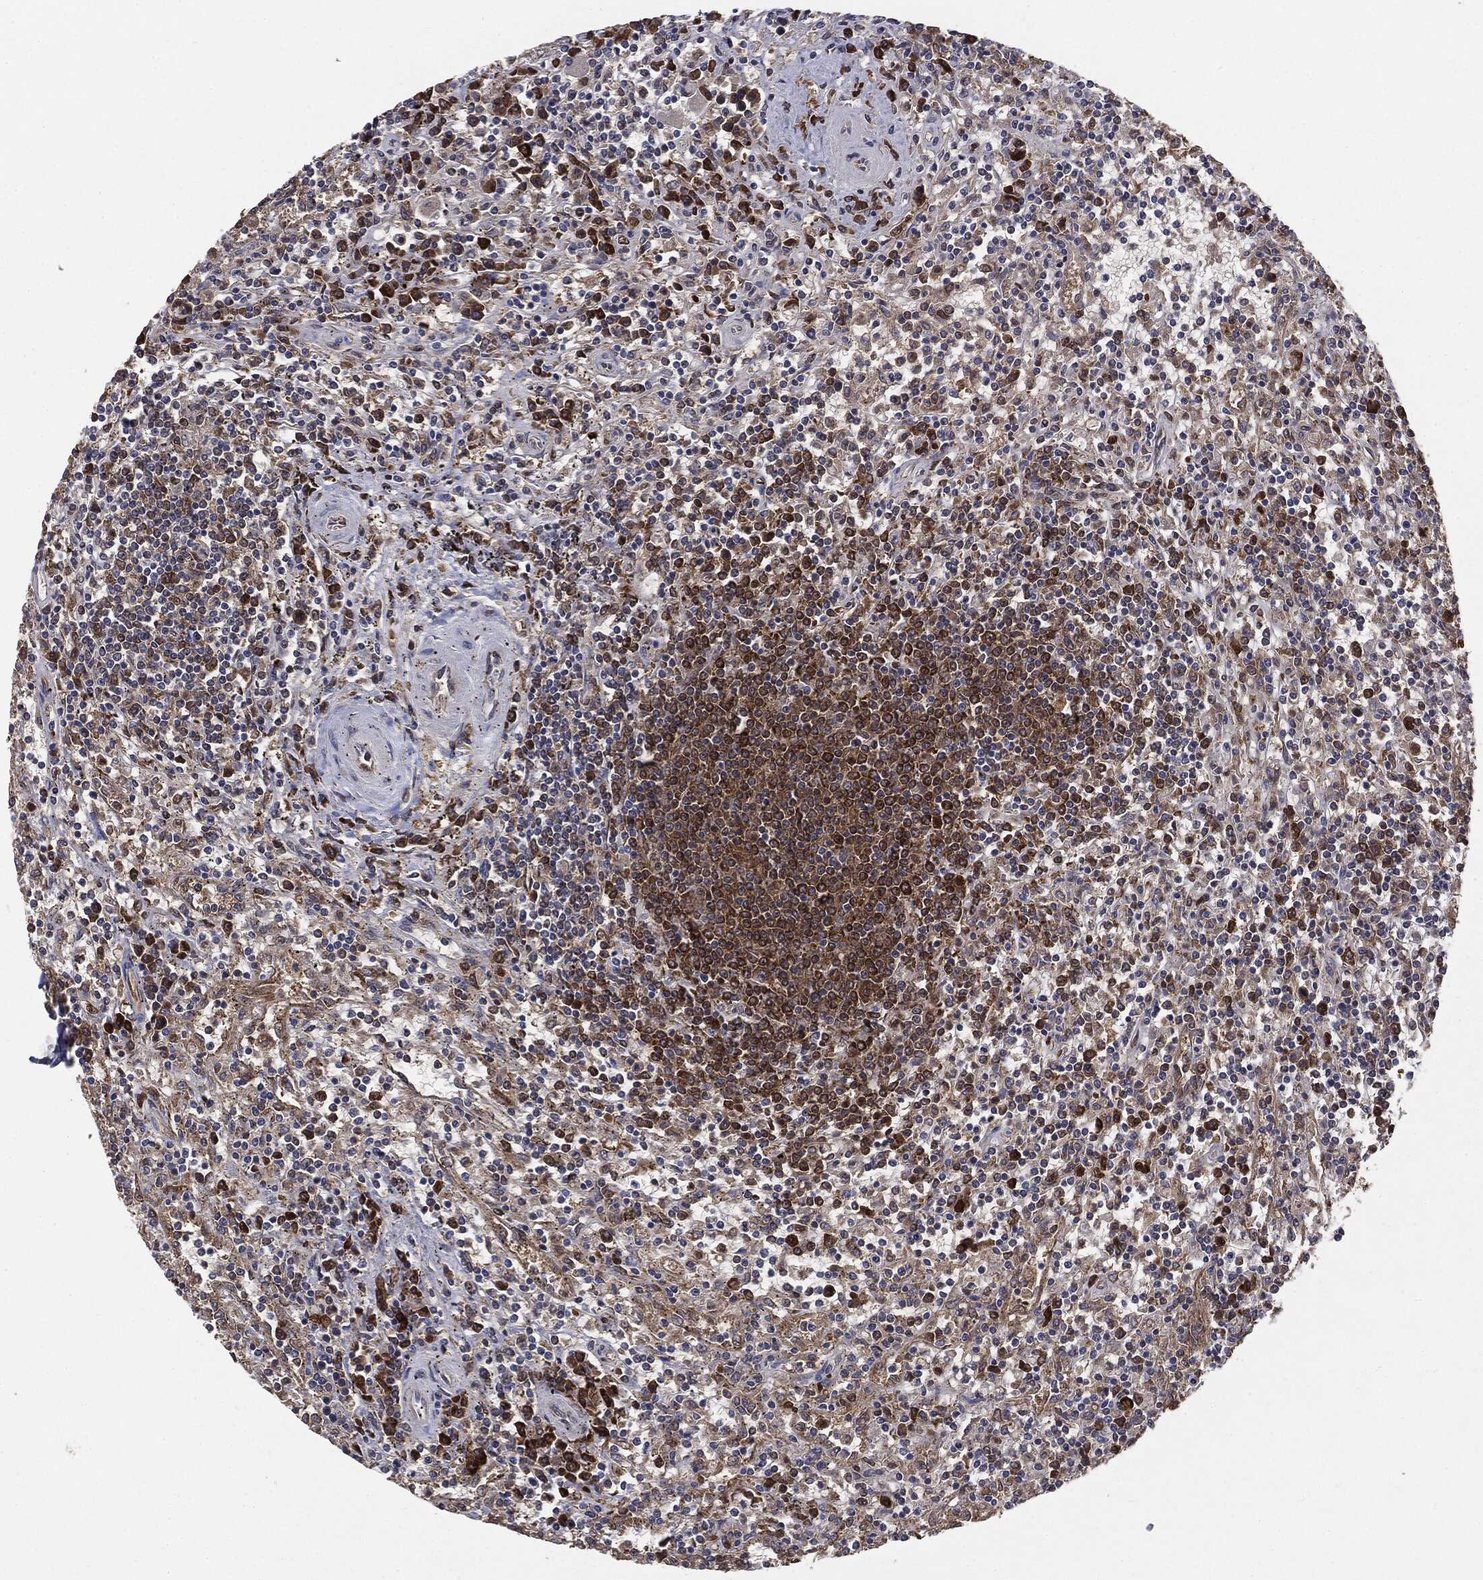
{"staining": {"intensity": "moderate", "quantity": "<25%", "location": "cytoplasmic/membranous"}, "tissue": "lymphoma", "cell_type": "Tumor cells", "image_type": "cancer", "snomed": [{"axis": "morphology", "description": "Malignant lymphoma, non-Hodgkin's type, Low grade"}, {"axis": "topography", "description": "Spleen"}], "caption": "Protein expression analysis of malignant lymphoma, non-Hodgkin's type (low-grade) reveals moderate cytoplasmic/membranous positivity in approximately <25% of tumor cells.", "gene": "NME1", "patient": {"sex": "male", "age": 62}}